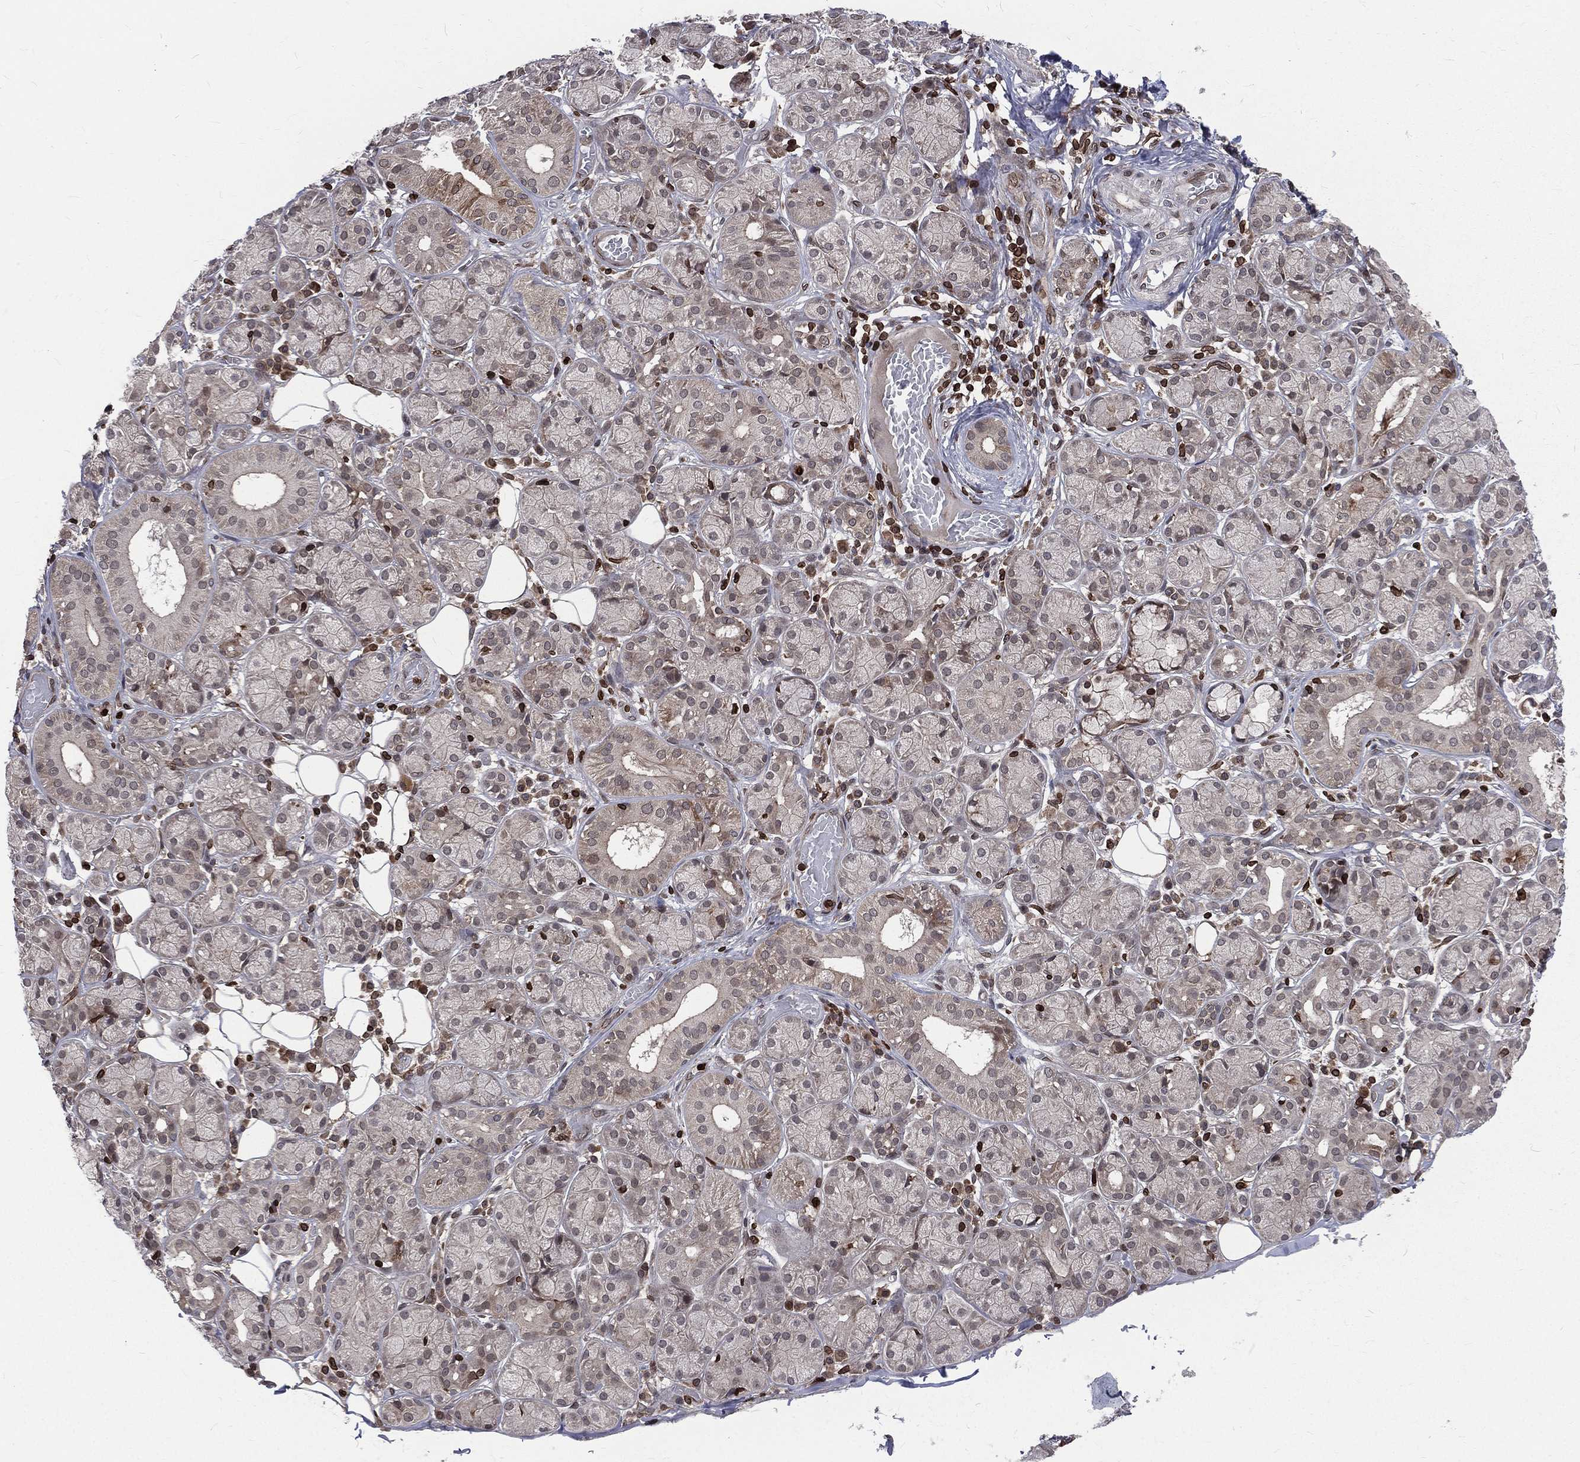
{"staining": {"intensity": "negative", "quantity": "none", "location": "none"}, "tissue": "salivary gland", "cell_type": "Glandular cells", "image_type": "normal", "snomed": [{"axis": "morphology", "description": "Normal tissue, NOS"}, {"axis": "topography", "description": "Salivary gland"}], "caption": "Salivary gland was stained to show a protein in brown. There is no significant positivity in glandular cells. (Immunohistochemistry (ihc), brightfield microscopy, high magnification).", "gene": "LBR", "patient": {"sex": "male", "age": 71}}